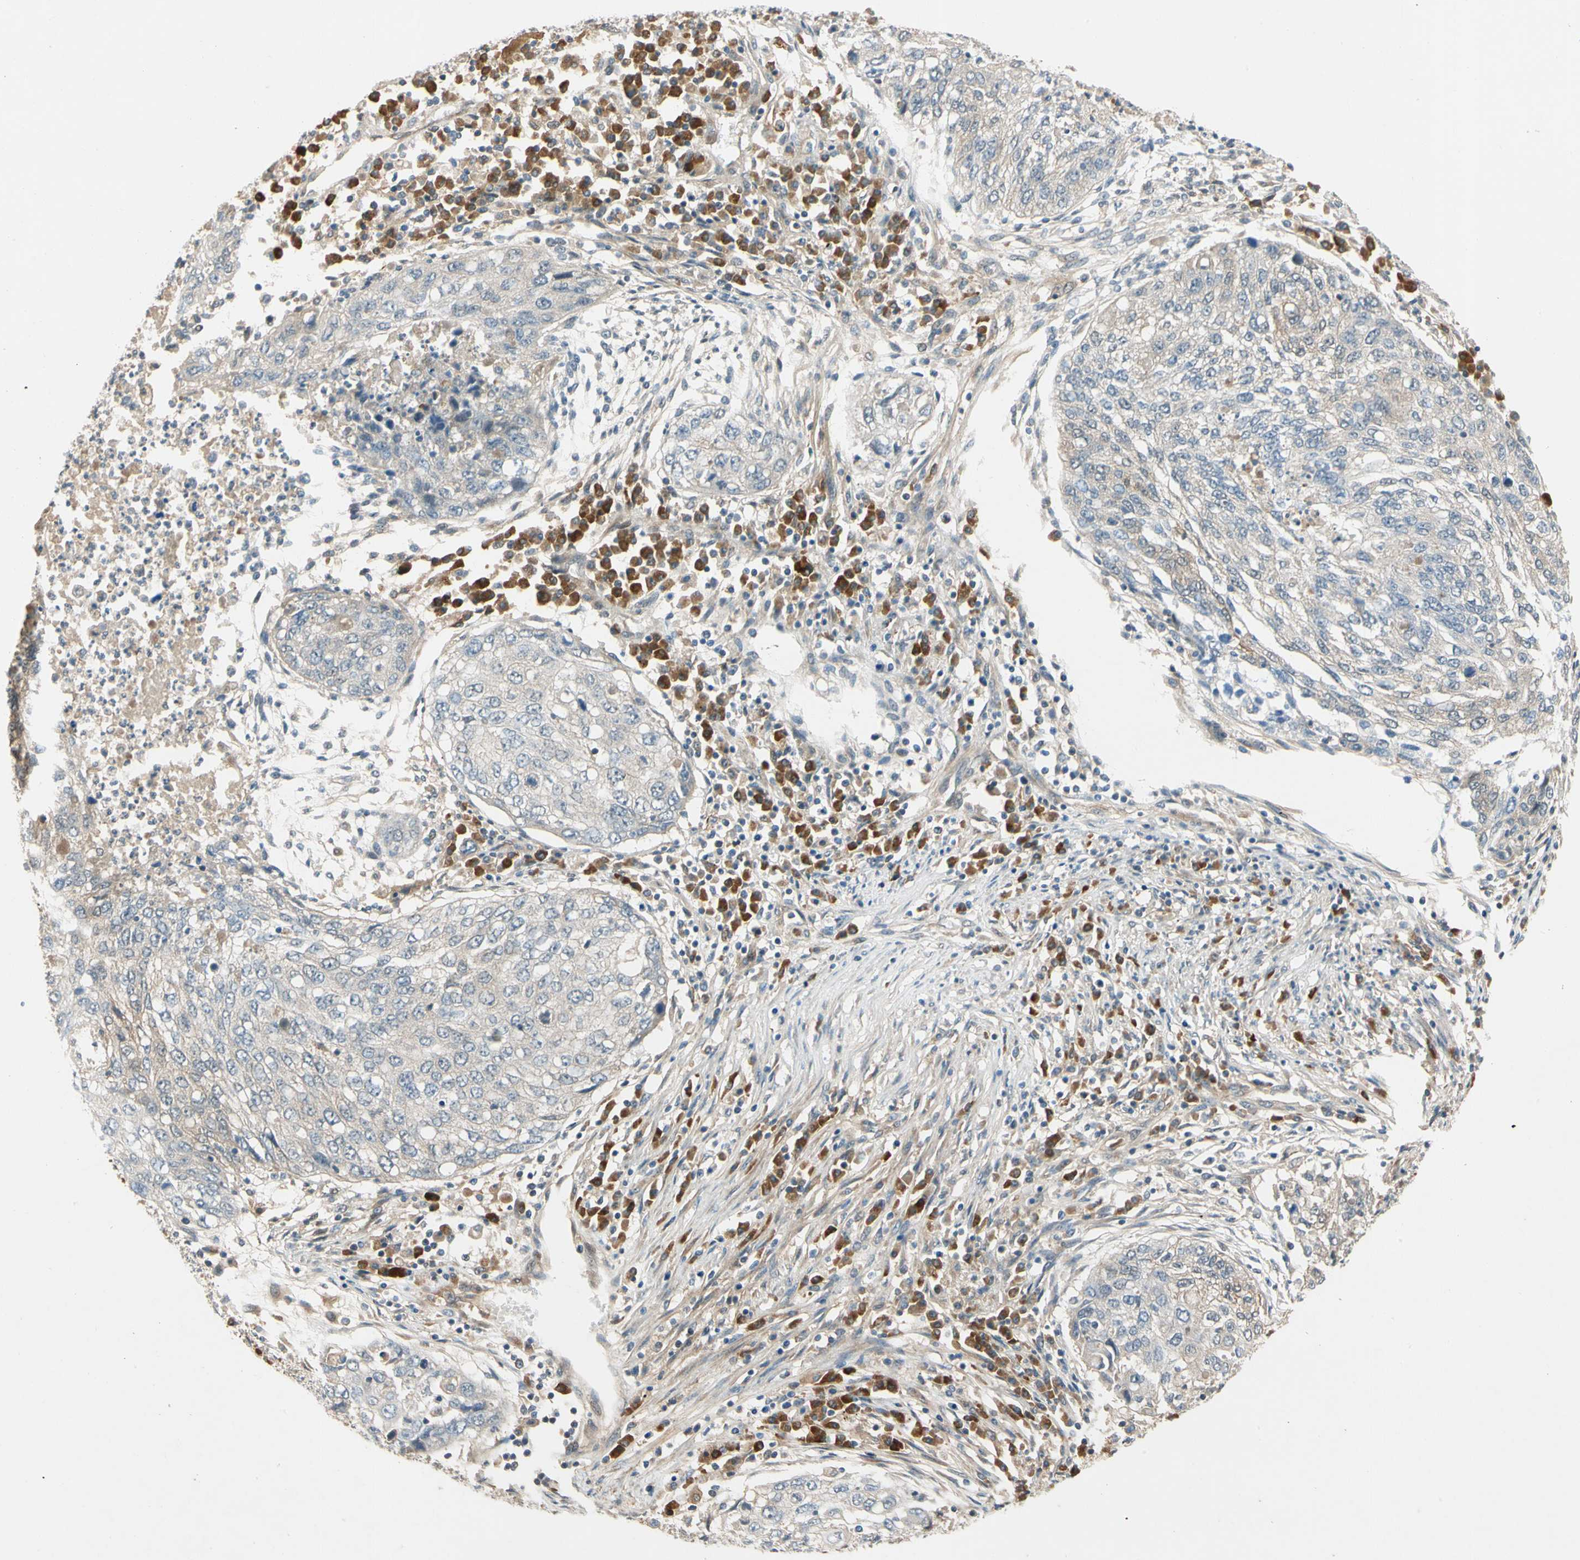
{"staining": {"intensity": "weak", "quantity": ">75%", "location": "cytoplasmic/membranous"}, "tissue": "lung cancer", "cell_type": "Tumor cells", "image_type": "cancer", "snomed": [{"axis": "morphology", "description": "Squamous cell carcinoma, NOS"}, {"axis": "topography", "description": "Lung"}], "caption": "IHC (DAB (3,3'-diaminobenzidine)) staining of human lung cancer displays weak cytoplasmic/membranous protein positivity in approximately >75% of tumor cells. Using DAB (brown) and hematoxylin (blue) stains, captured at high magnification using brightfield microscopy.", "gene": "WIPI1", "patient": {"sex": "female", "age": 63}}